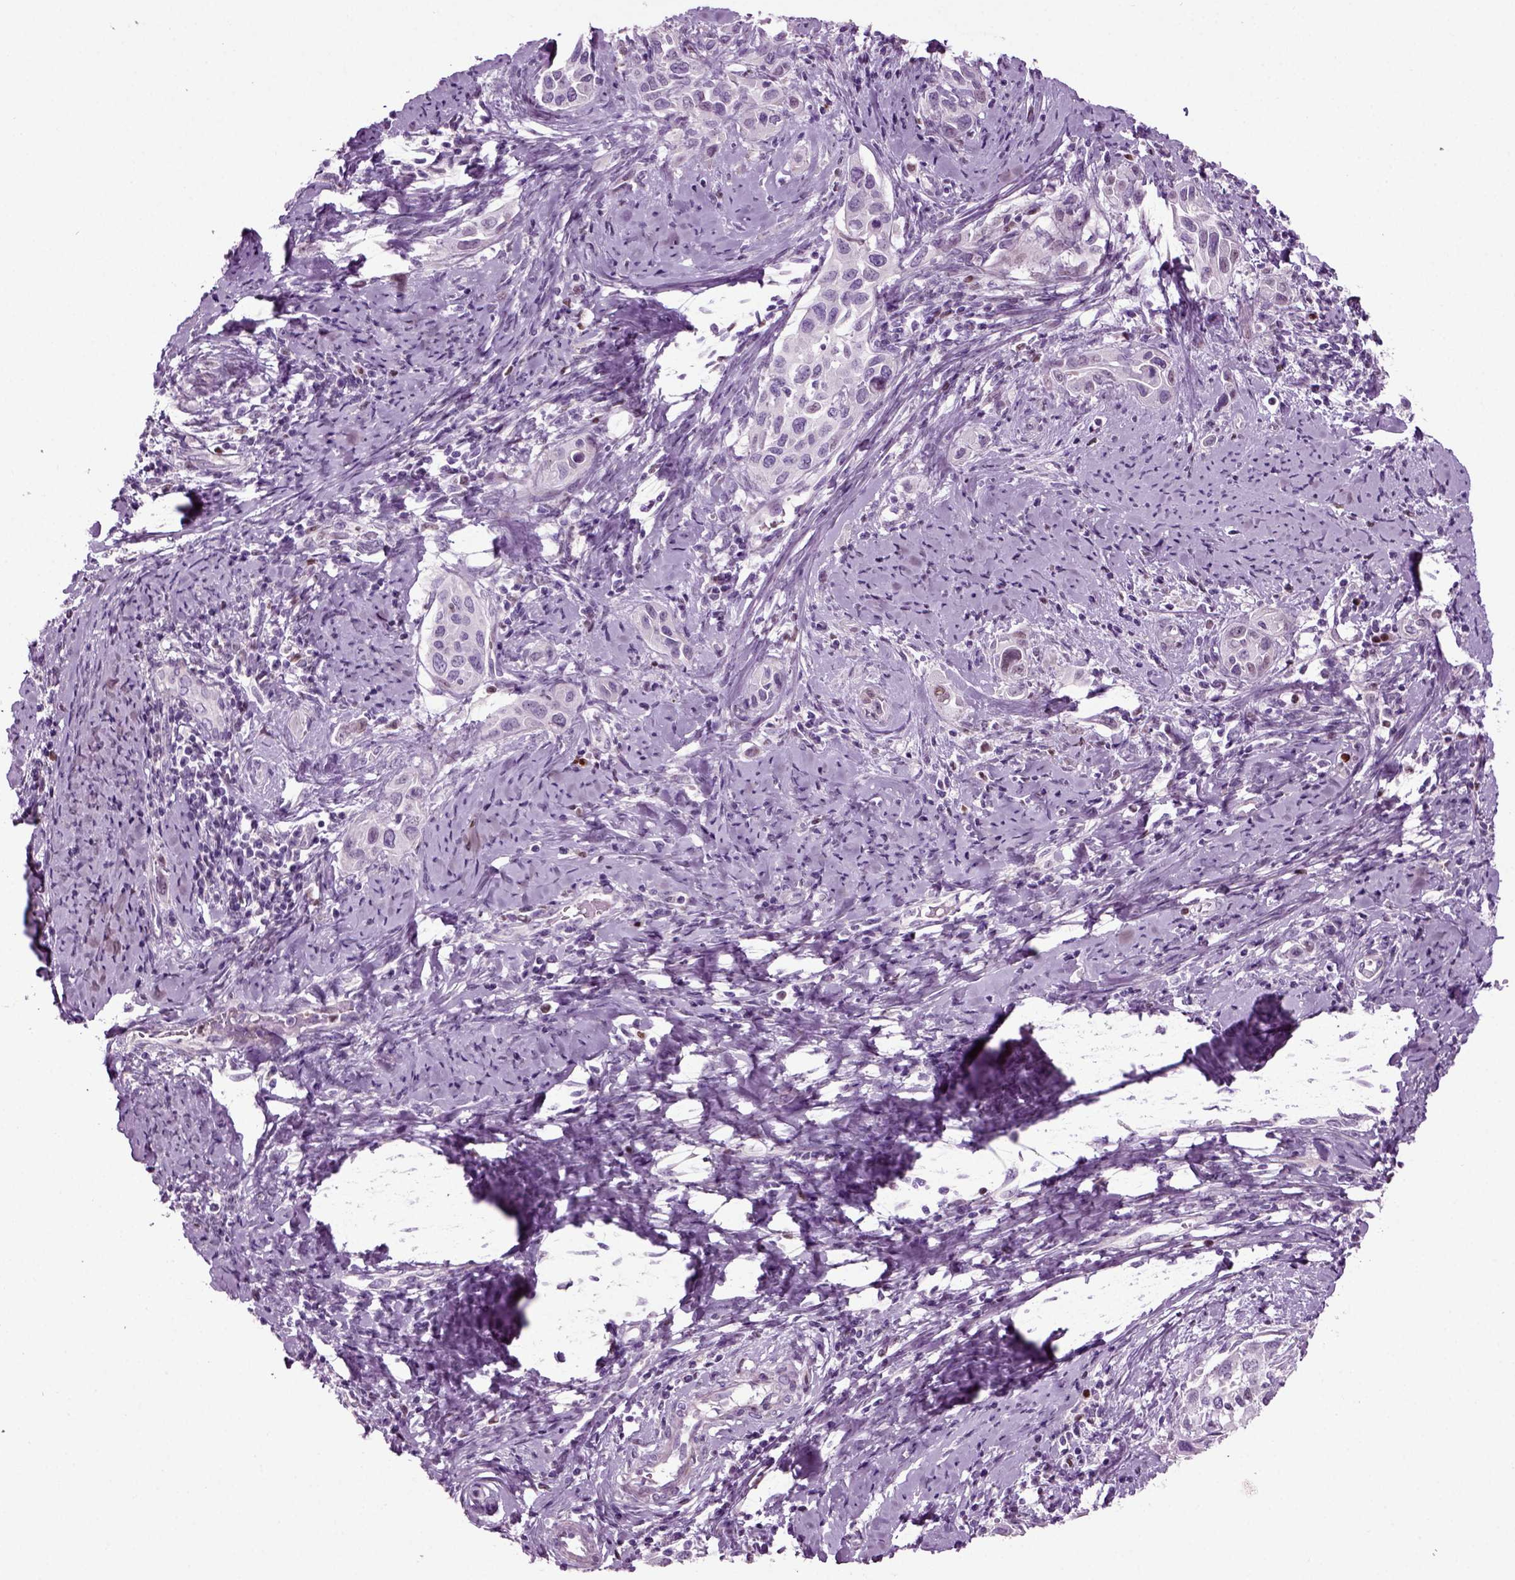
{"staining": {"intensity": "negative", "quantity": "none", "location": "none"}, "tissue": "cervical cancer", "cell_type": "Tumor cells", "image_type": "cancer", "snomed": [{"axis": "morphology", "description": "Squamous cell carcinoma, NOS"}, {"axis": "topography", "description": "Cervix"}], "caption": "Protein analysis of cervical cancer (squamous cell carcinoma) reveals no significant expression in tumor cells.", "gene": "ARID3A", "patient": {"sex": "female", "age": 51}}